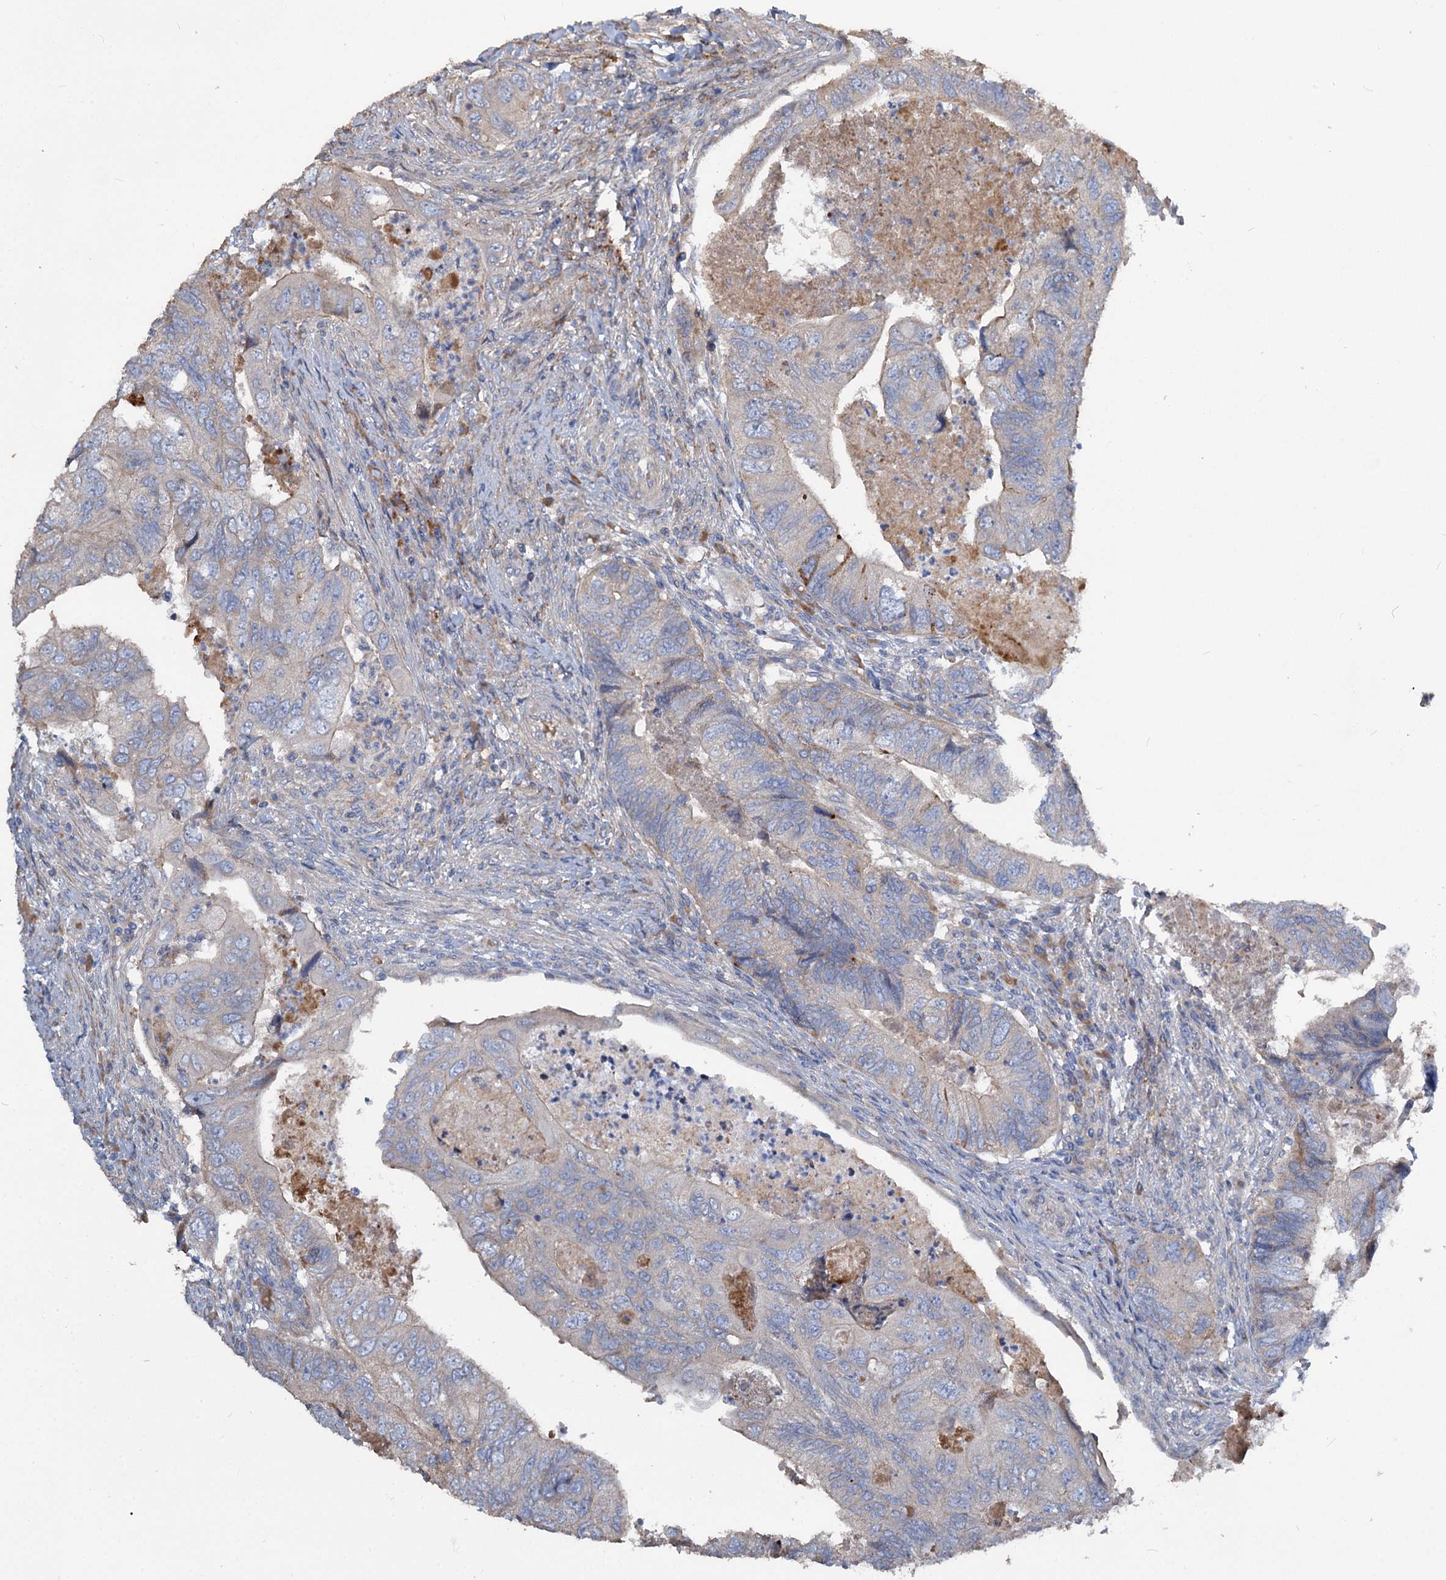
{"staining": {"intensity": "negative", "quantity": "none", "location": "none"}, "tissue": "colorectal cancer", "cell_type": "Tumor cells", "image_type": "cancer", "snomed": [{"axis": "morphology", "description": "Adenocarcinoma, NOS"}, {"axis": "topography", "description": "Rectum"}], "caption": "The immunohistochemistry (IHC) photomicrograph has no significant positivity in tumor cells of colorectal cancer tissue.", "gene": "URAD", "patient": {"sex": "male", "age": 63}}